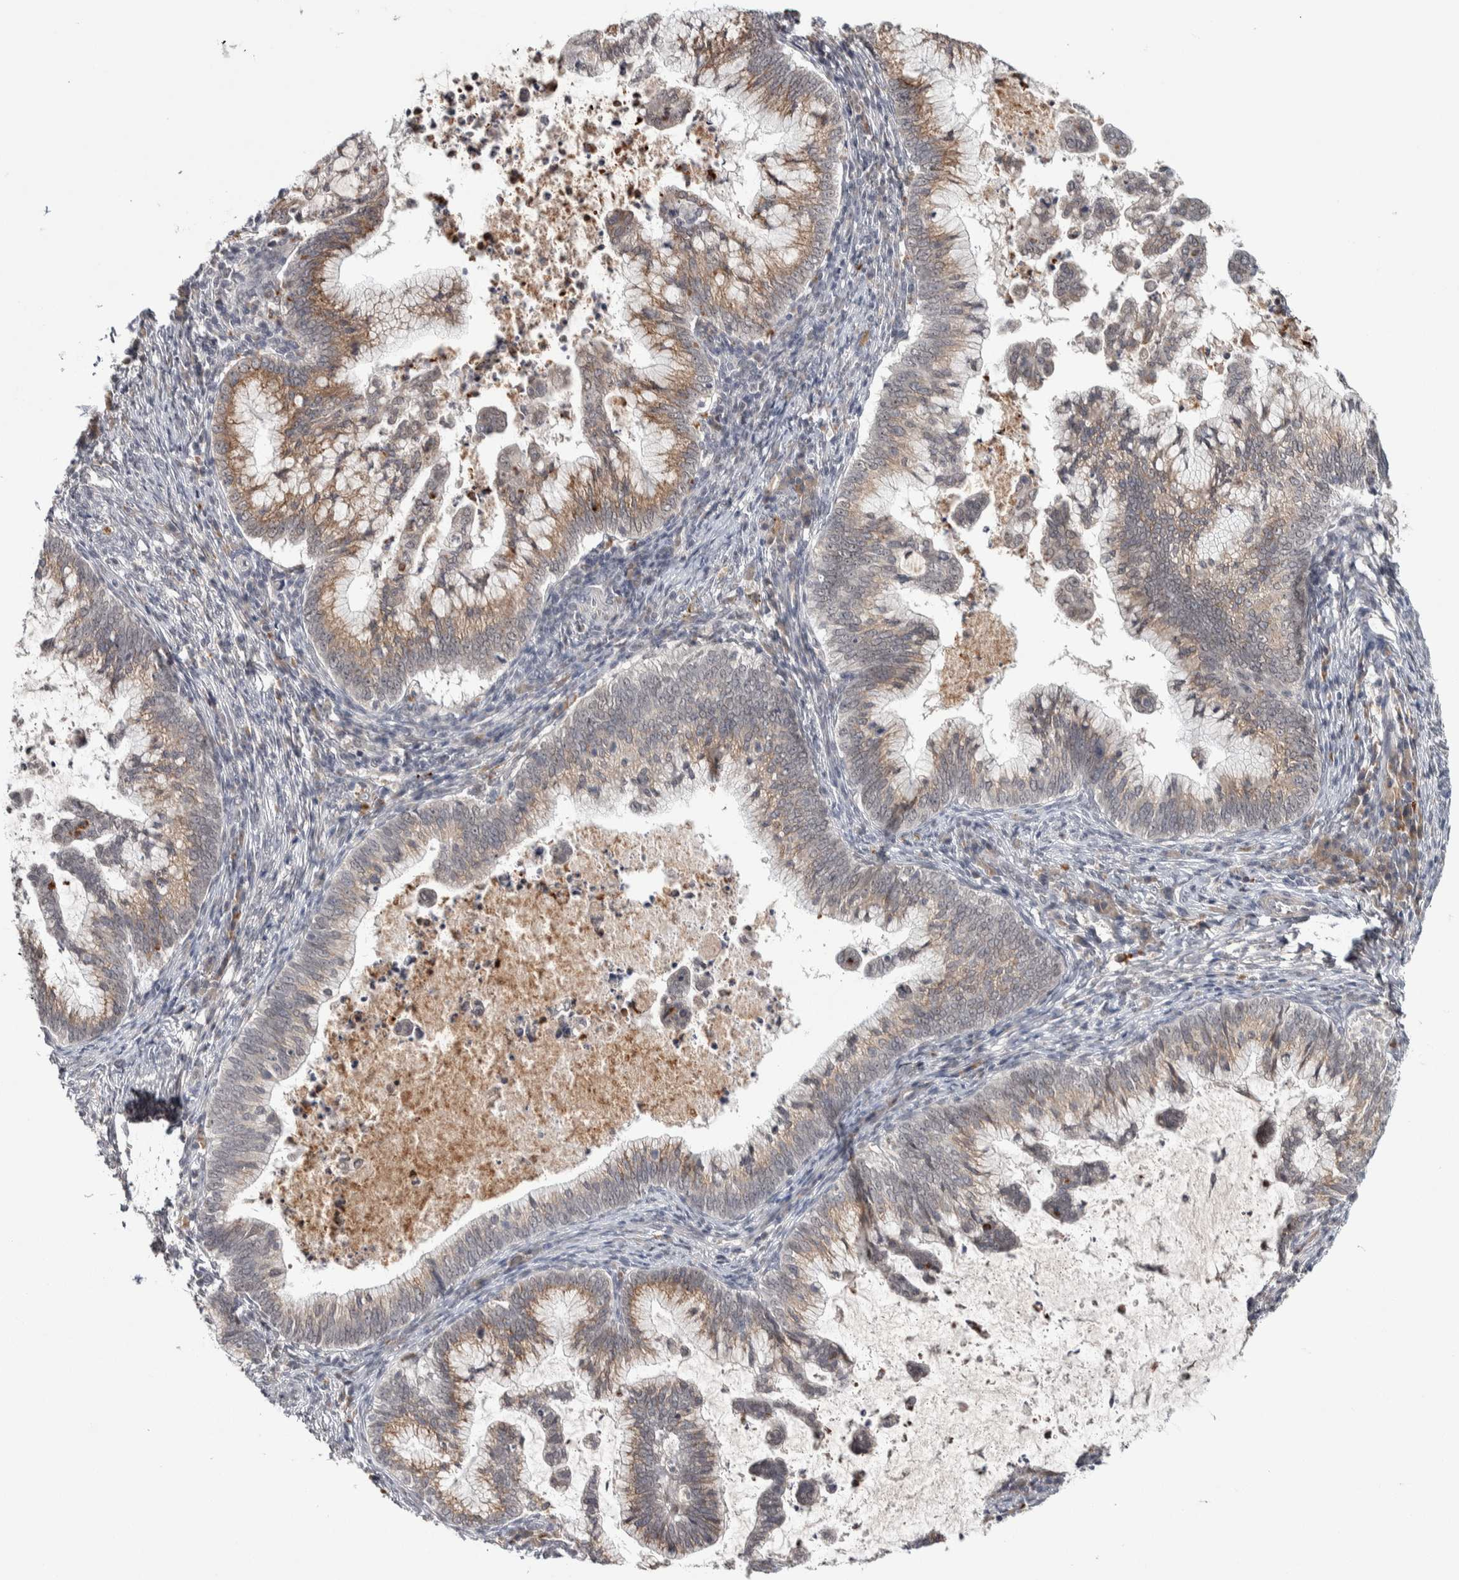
{"staining": {"intensity": "moderate", "quantity": ">75%", "location": "cytoplasmic/membranous"}, "tissue": "cervical cancer", "cell_type": "Tumor cells", "image_type": "cancer", "snomed": [{"axis": "morphology", "description": "Adenocarcinoma, NOS"}, {"axis": "topography", "description": "Cervix"}], "caption": "Immunohistochemical staining of human cervical adenocarcinoma displays medium levels of moderate cytoplasmic/membranous positivity in approximately >75% of tumor cells.", "gene": "ASPN", "patient": {"sex": "female", "age": 36}}